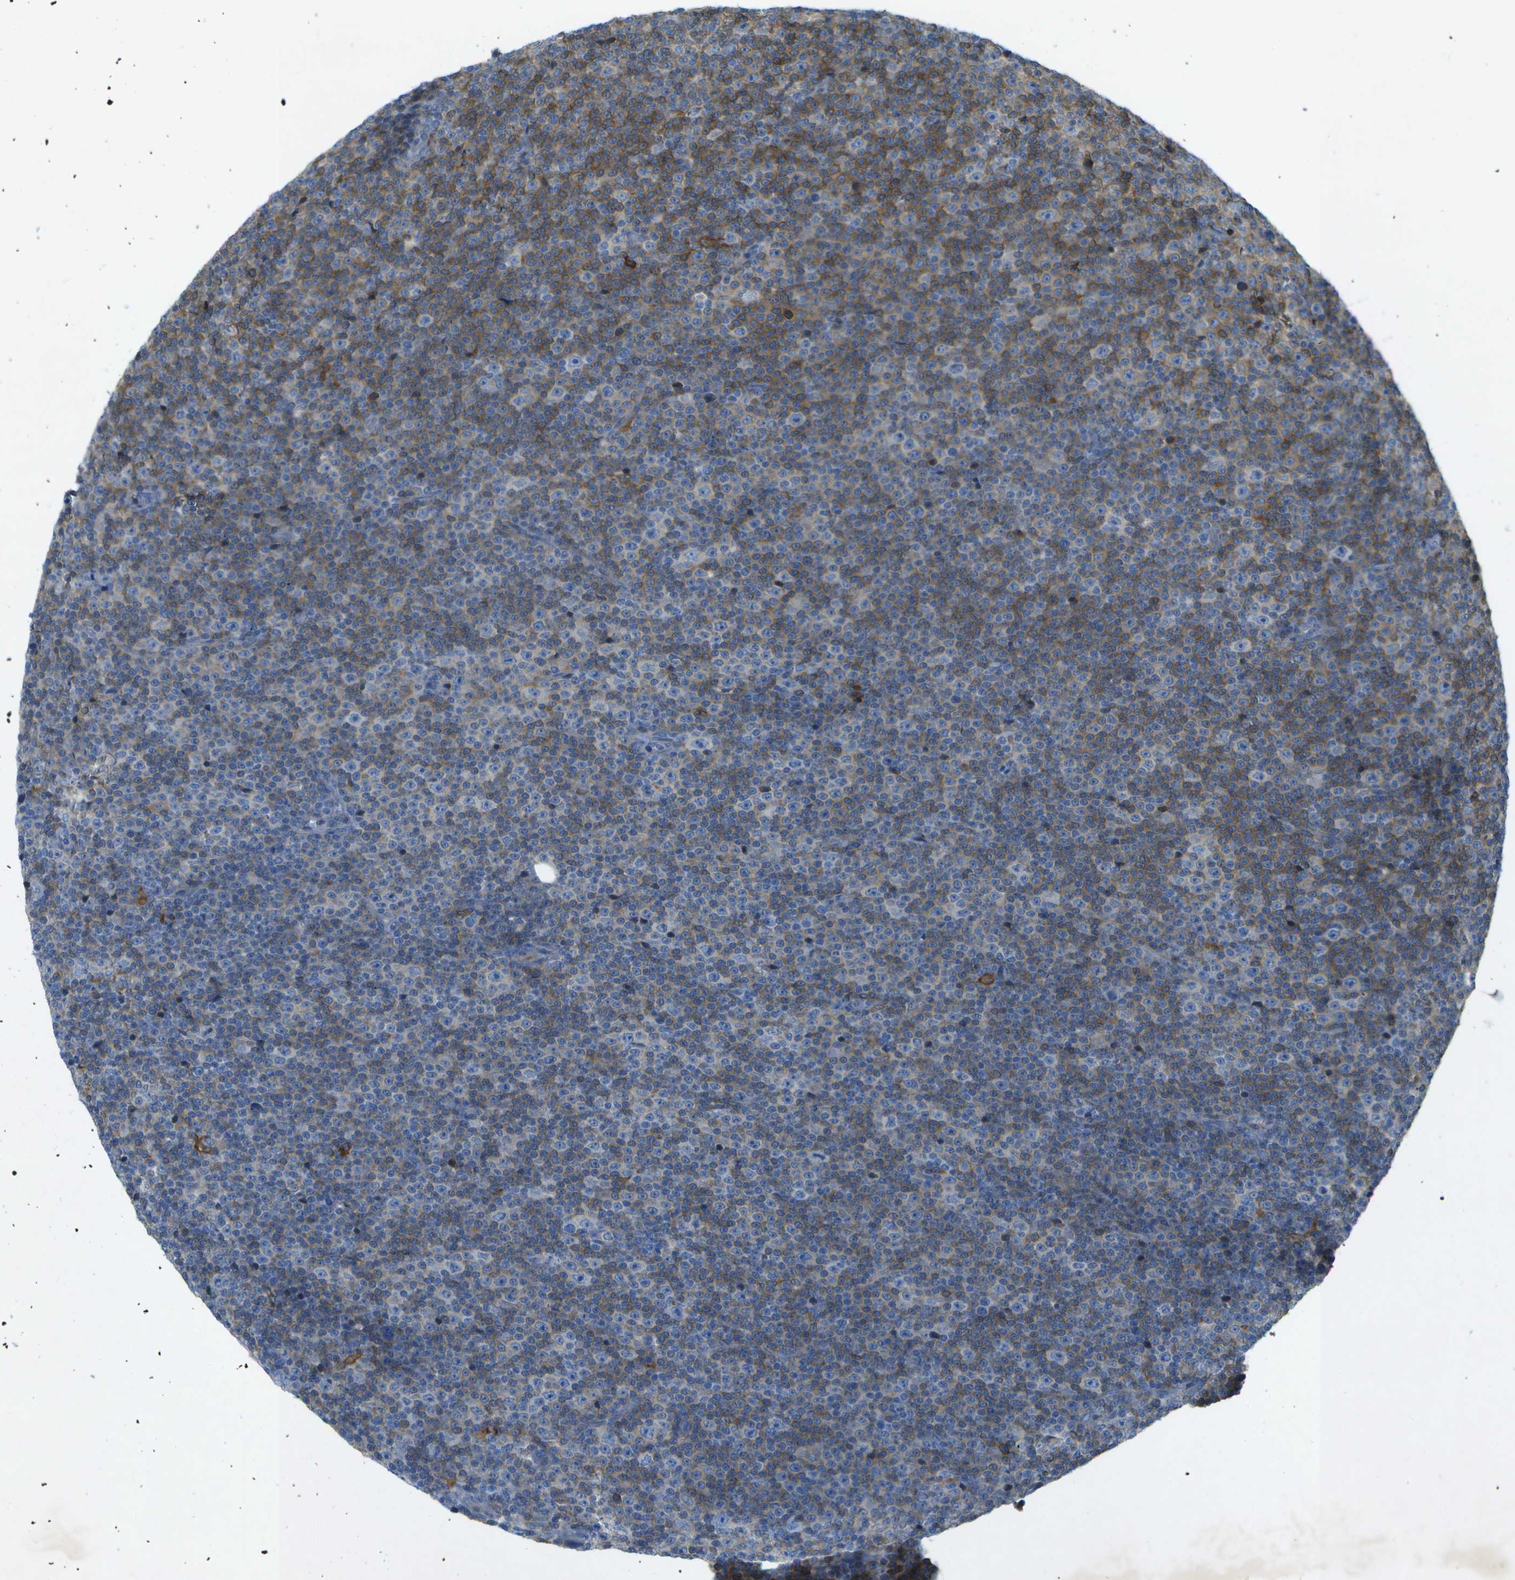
{"staining": {"intensity": "weak", "quantity": "<25%", "location": "cytoplasmic/membranous"}, "tissue": "lymphoma", "cell_type": "Tumor cells", "image_type": "cancer", "snomed": [{"axis": "morphology", "description": "Malignant lymphoma, non-Hodgkin's type, Low grade"}, {"axis": "topography", "description": "Lymph node"}], "caption": "Lymphoma was stained to show a protein in brown. There is no significant staining in tumor cells.", "gene": "WNK2", "patient": {"sex": "female", "age": 67}}